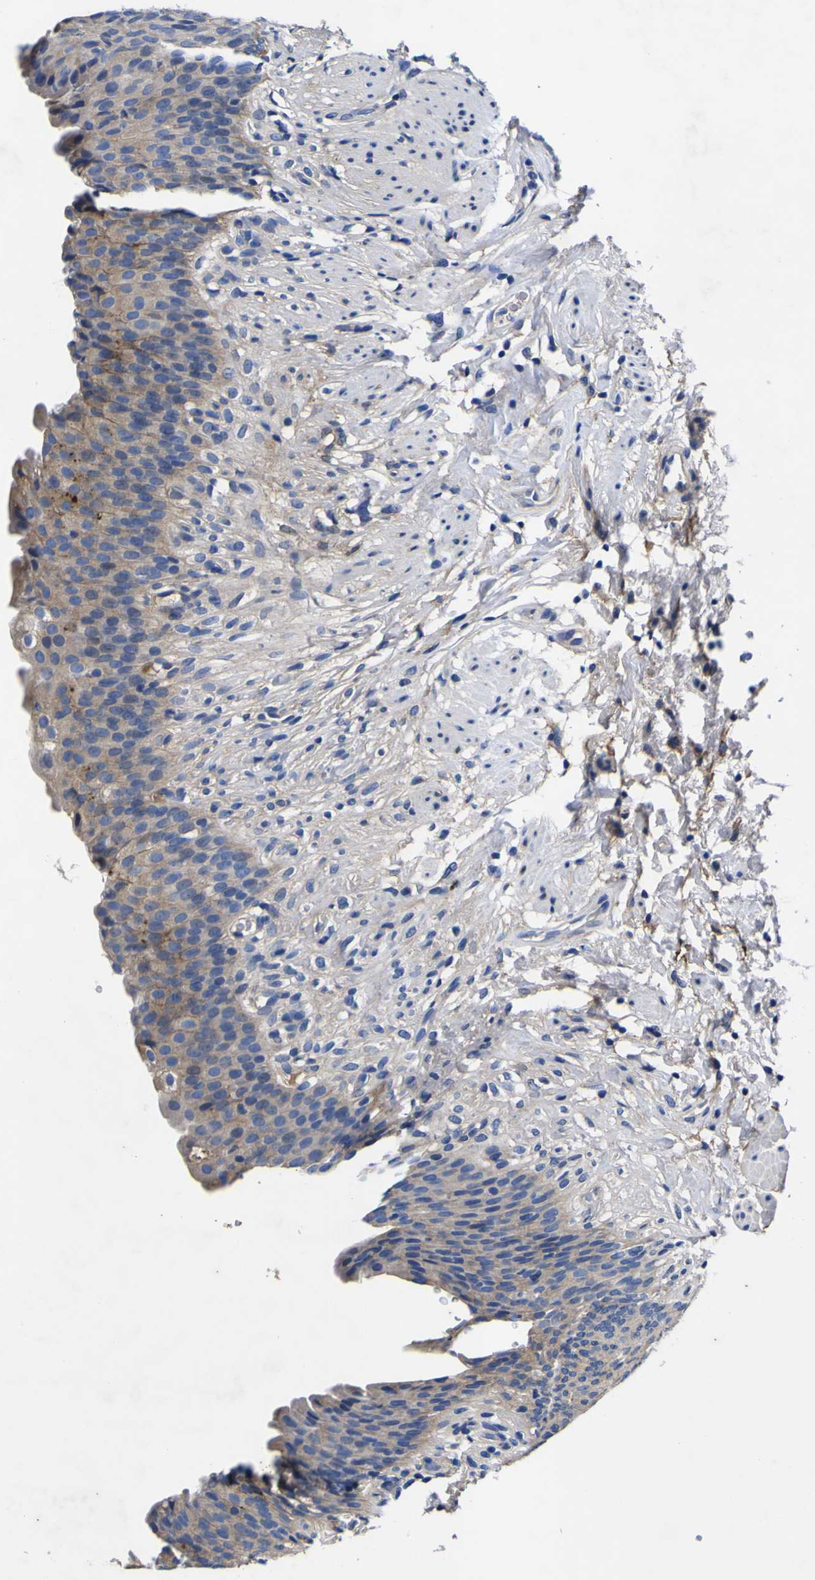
{"staining": {"intensity": "weak", "quantity": "25%-75%", "location": "cytoplasmic/membranous"}, "tissue": "urinary bladder", "cell_type": "Urothelial cells", "image_type": "normal", "snomed": [{"axis": "morphology", "description": "Normal tissue, NOS"}, {"axis": "topography", "description": "Urinary bladder"}], "caption": "Immunohistochemical staining of benign urinary bladder displays low levels of weak cytoplasmic/membranous expression in about 25%-75% of urothelial cells.", "gene": "VASN", "patient": {"sex": "female", "age": 79}}